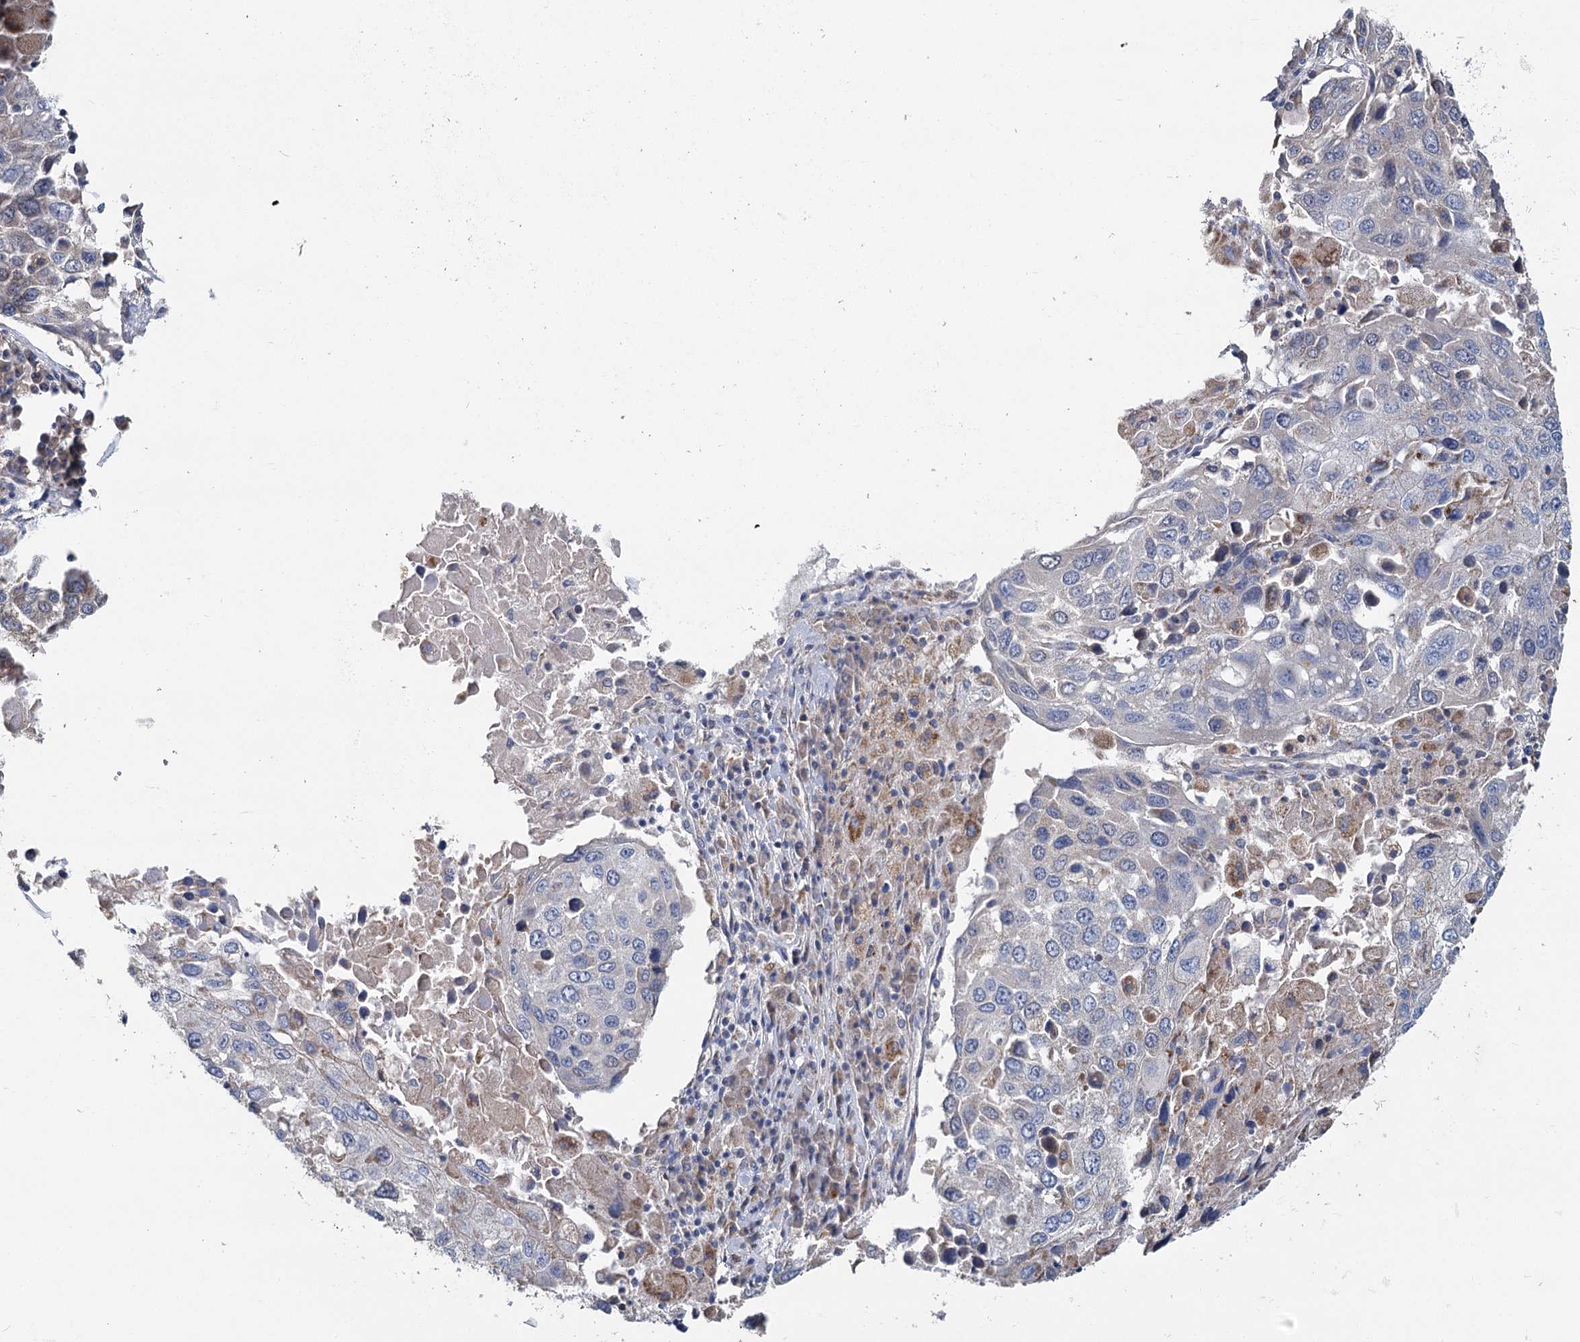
{"staining": {"intensity": "negative", "quantity": "none", "location": "none"}, "tissue": "lung cancer", "cell_type": "Tumor cells", "image_type": "cancer", "snomed": [{"axis": "morphology", "description": "Squamous cell carcinoma, NOS"}, {"axis": "topography", "description": "Lung"}], "caption": "An image of human lung cancer (squamous cell carcinoma) is negative for staining in tumor cells. (Immunohistochemistry (ihc), brightfield microscopy, high magnification).", "gene": "ANKRD16", "patient": {"sex": "male", "age": 65}}